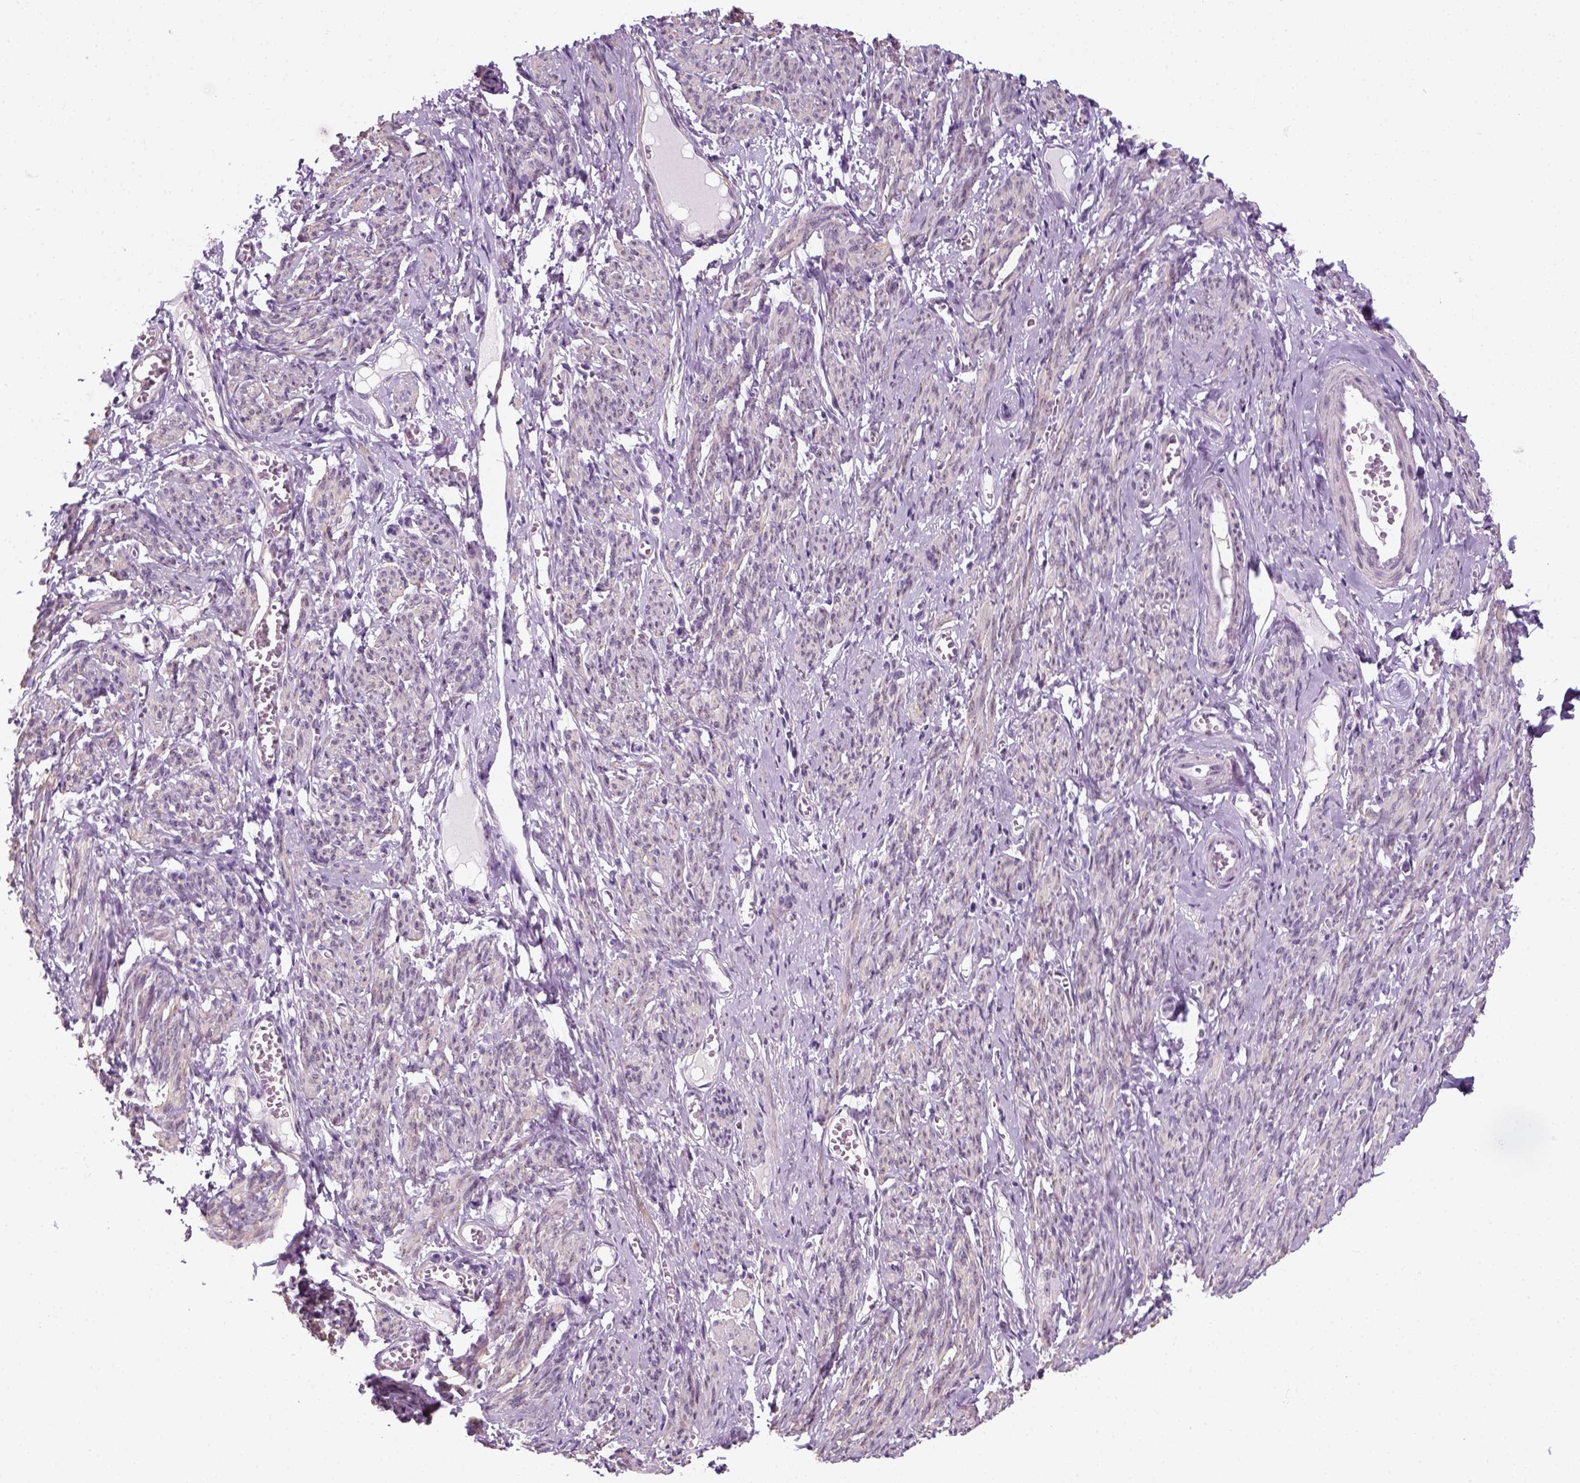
{"staining": {"intensity": "weak", "quantity": ">75%", "location": "nuclear"}, "tissue": "smooth muscle", "cell_type": "Smooth muscle cells", "image_type": "normal", "snomed": [{"axis": "morphology", "description": "Normal tissue, NOS"}, {"axis": "topography", "description": "Smooth muscle"}], "caption": "Weak nuclear positivity is seen in approximately >75% of smooth muscle cells in benign smooth muscle.", "gene": "ZNF865", "patient": {"sex": "female", "age": 65}}